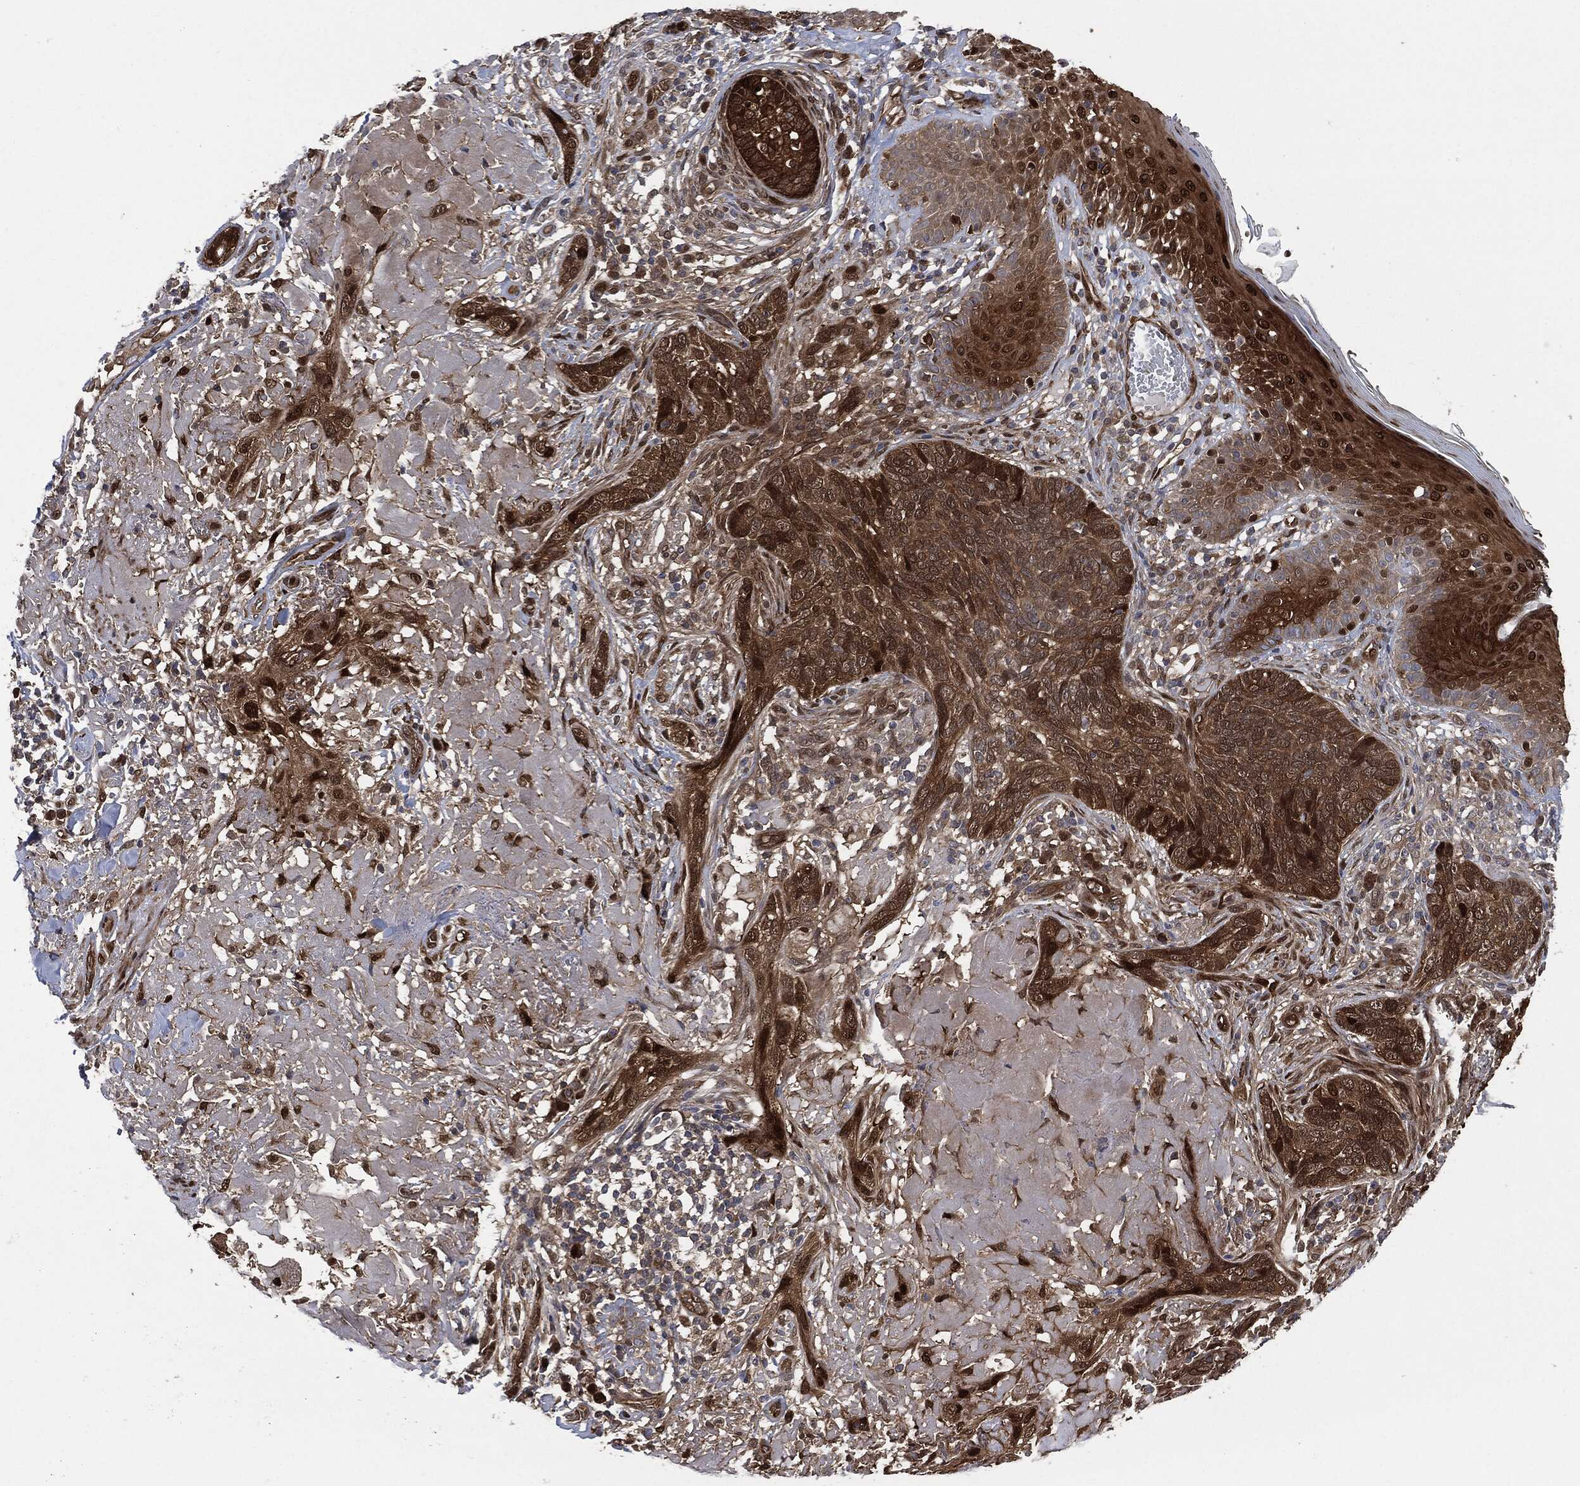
{"staining": {"intensity": "strong", "quantity": "25%-75%", "location": "cytoplasmic/membranous,nuclear"}, "tissue": "skin cancer", "cell_type": "Tumor cells", "image_type": "cancer", "snomed": [{"axis": "morphology", "description": "Basal cell carcinoma"}, {"axis": "topography", "description": "Skin"}], "caption": "The histopathology image exhibits staining of skin cancer, revealing strong cytoplasmic/membranous and nuclear protein expression (brown color) within tumor cells.", "gene": "DCTN1", "patient": {"sex": "male", "age": 91}}